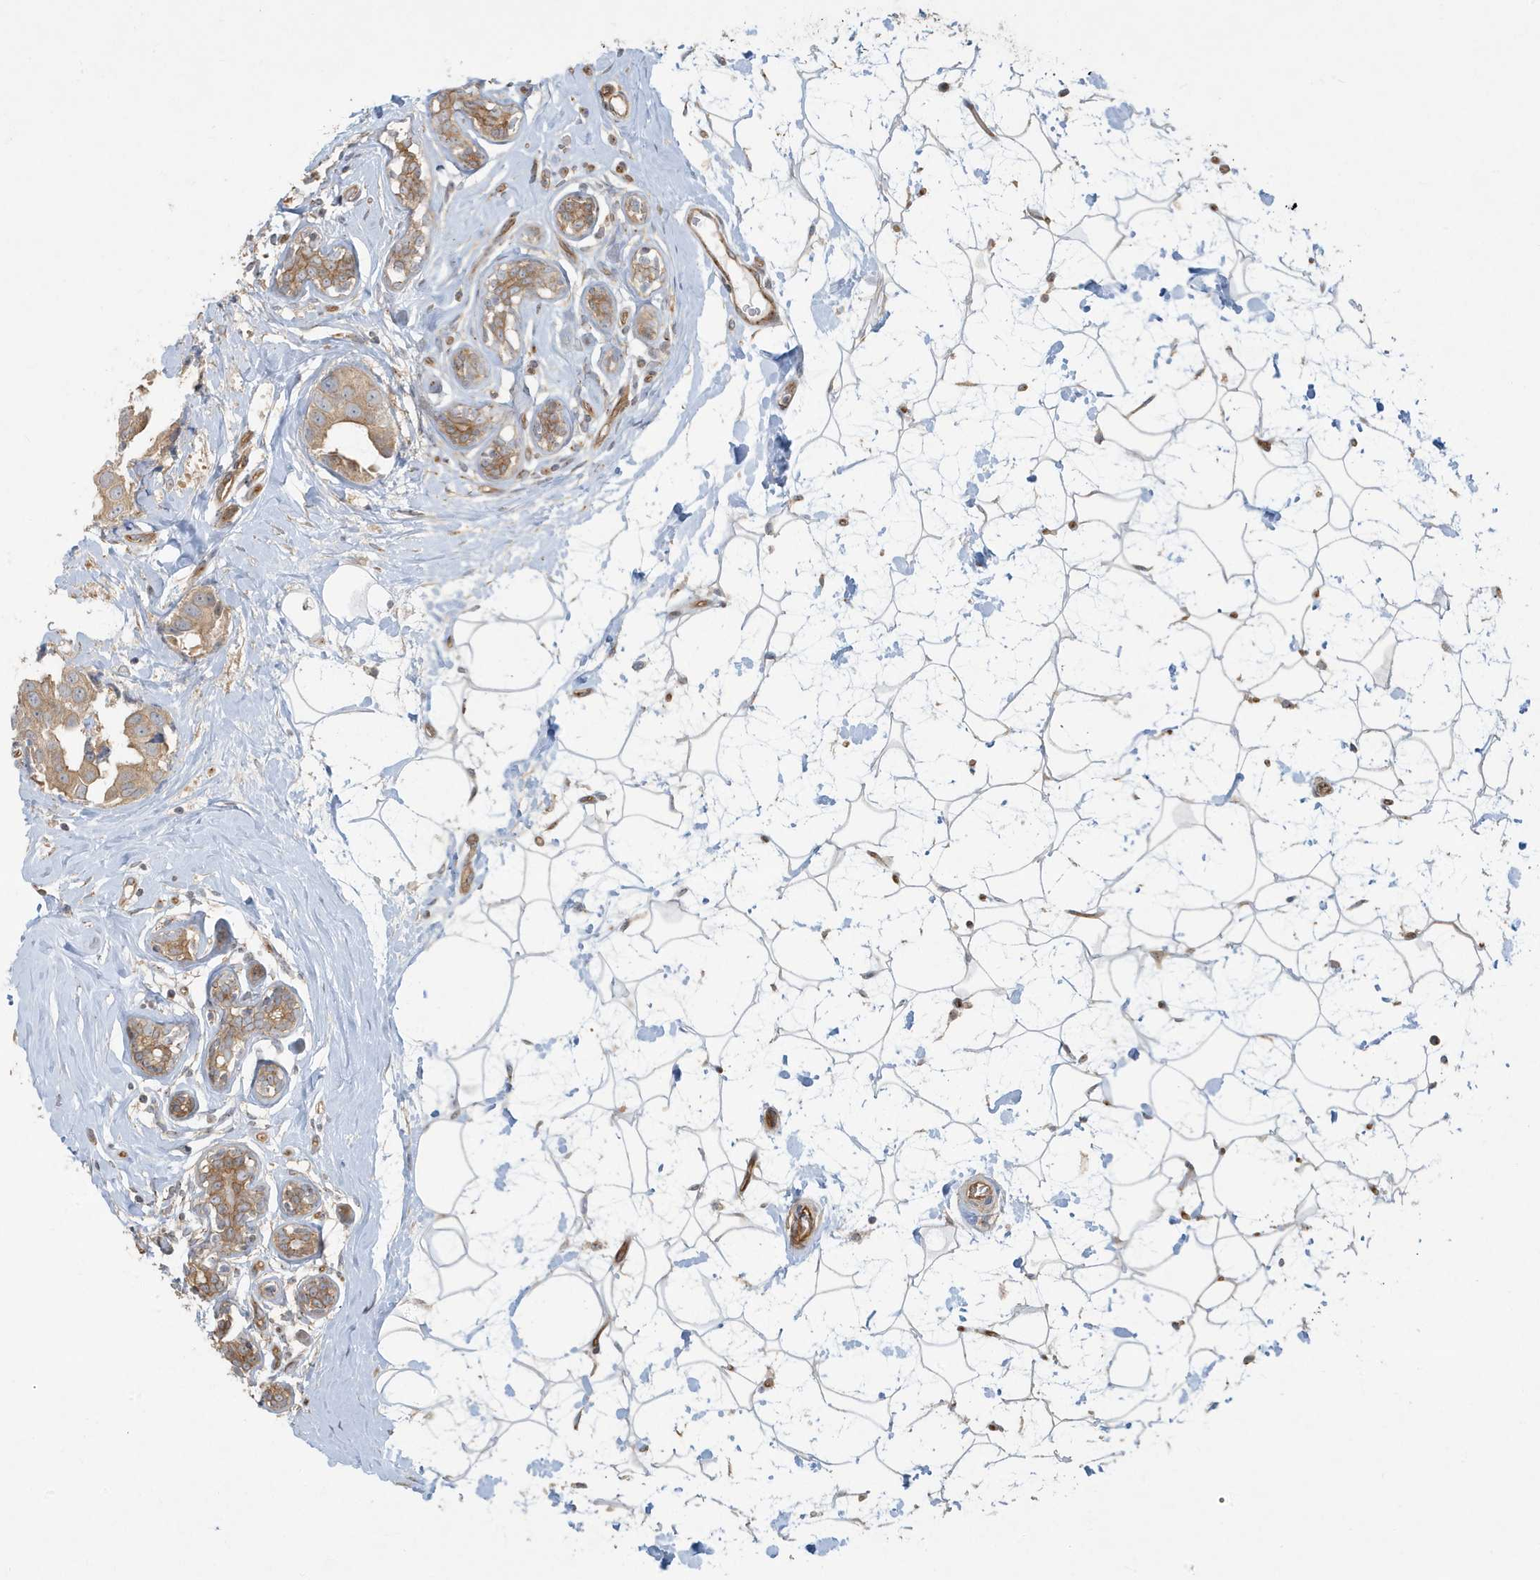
{"staining": {"intensity": "weak", "quantity": ">75%", "location": "cytoplasmic/membranous"}, "tissue": "breast cancer", "cell_type": "Tumor cells", "image_type": "cancer", "snomed": [{"axis": "morphology", "description": "Normal tissue, NOS"}, {"axis": "morphology", "description": "Duct carcinoma"}, {"axis": "topography", "description": "Breast"}], "caption": "Protein analysis of breast cancer tissue exhibits weak cytoplasmic/membranous expression in approximately >75% of tumor cells. (Stains: DAB in brown, nuclei in blue, Microscopy: brightfield microscopy at high magnification).", "gene": "ATP23", "patient": {"sex": "female", "age": 39}}